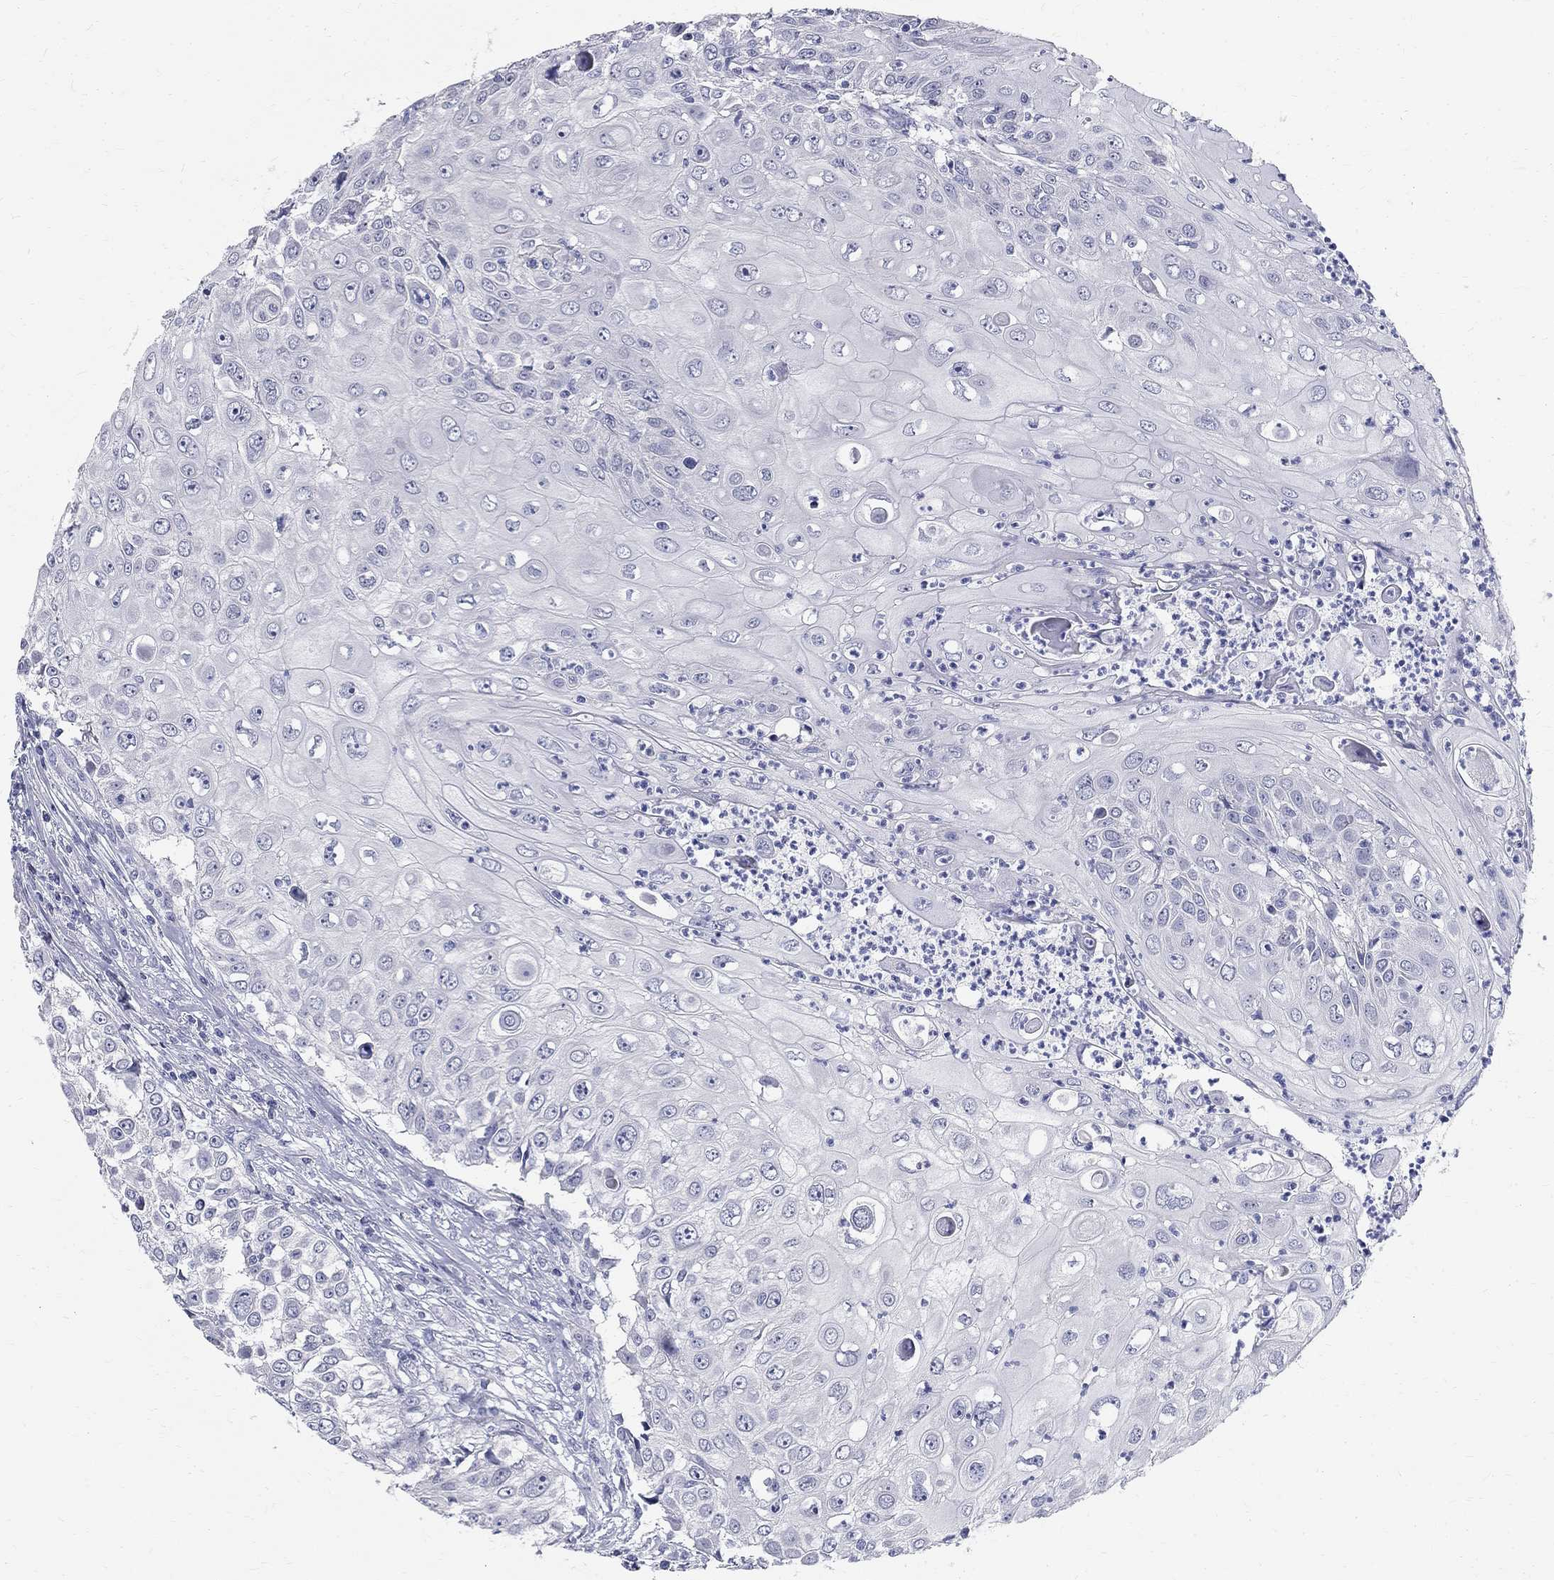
{"staining": {"intensity": "negative", "quantity": "none", "location": "none"}, "tissue": "urothelial cancer", "cell_type": "Tumor cells", "image_type": "cancer", "snomed": [{"axis": "morphology", "description": "Urothelial carcinoma, High grade"}, {"axis": "topography", "description": "Urinary bladder"}], "caption": "Tumor cells show no significant protein expression in urothelial cancer.", "gene": "TGM4", "patient": {"sex": "female", "age": 79}}